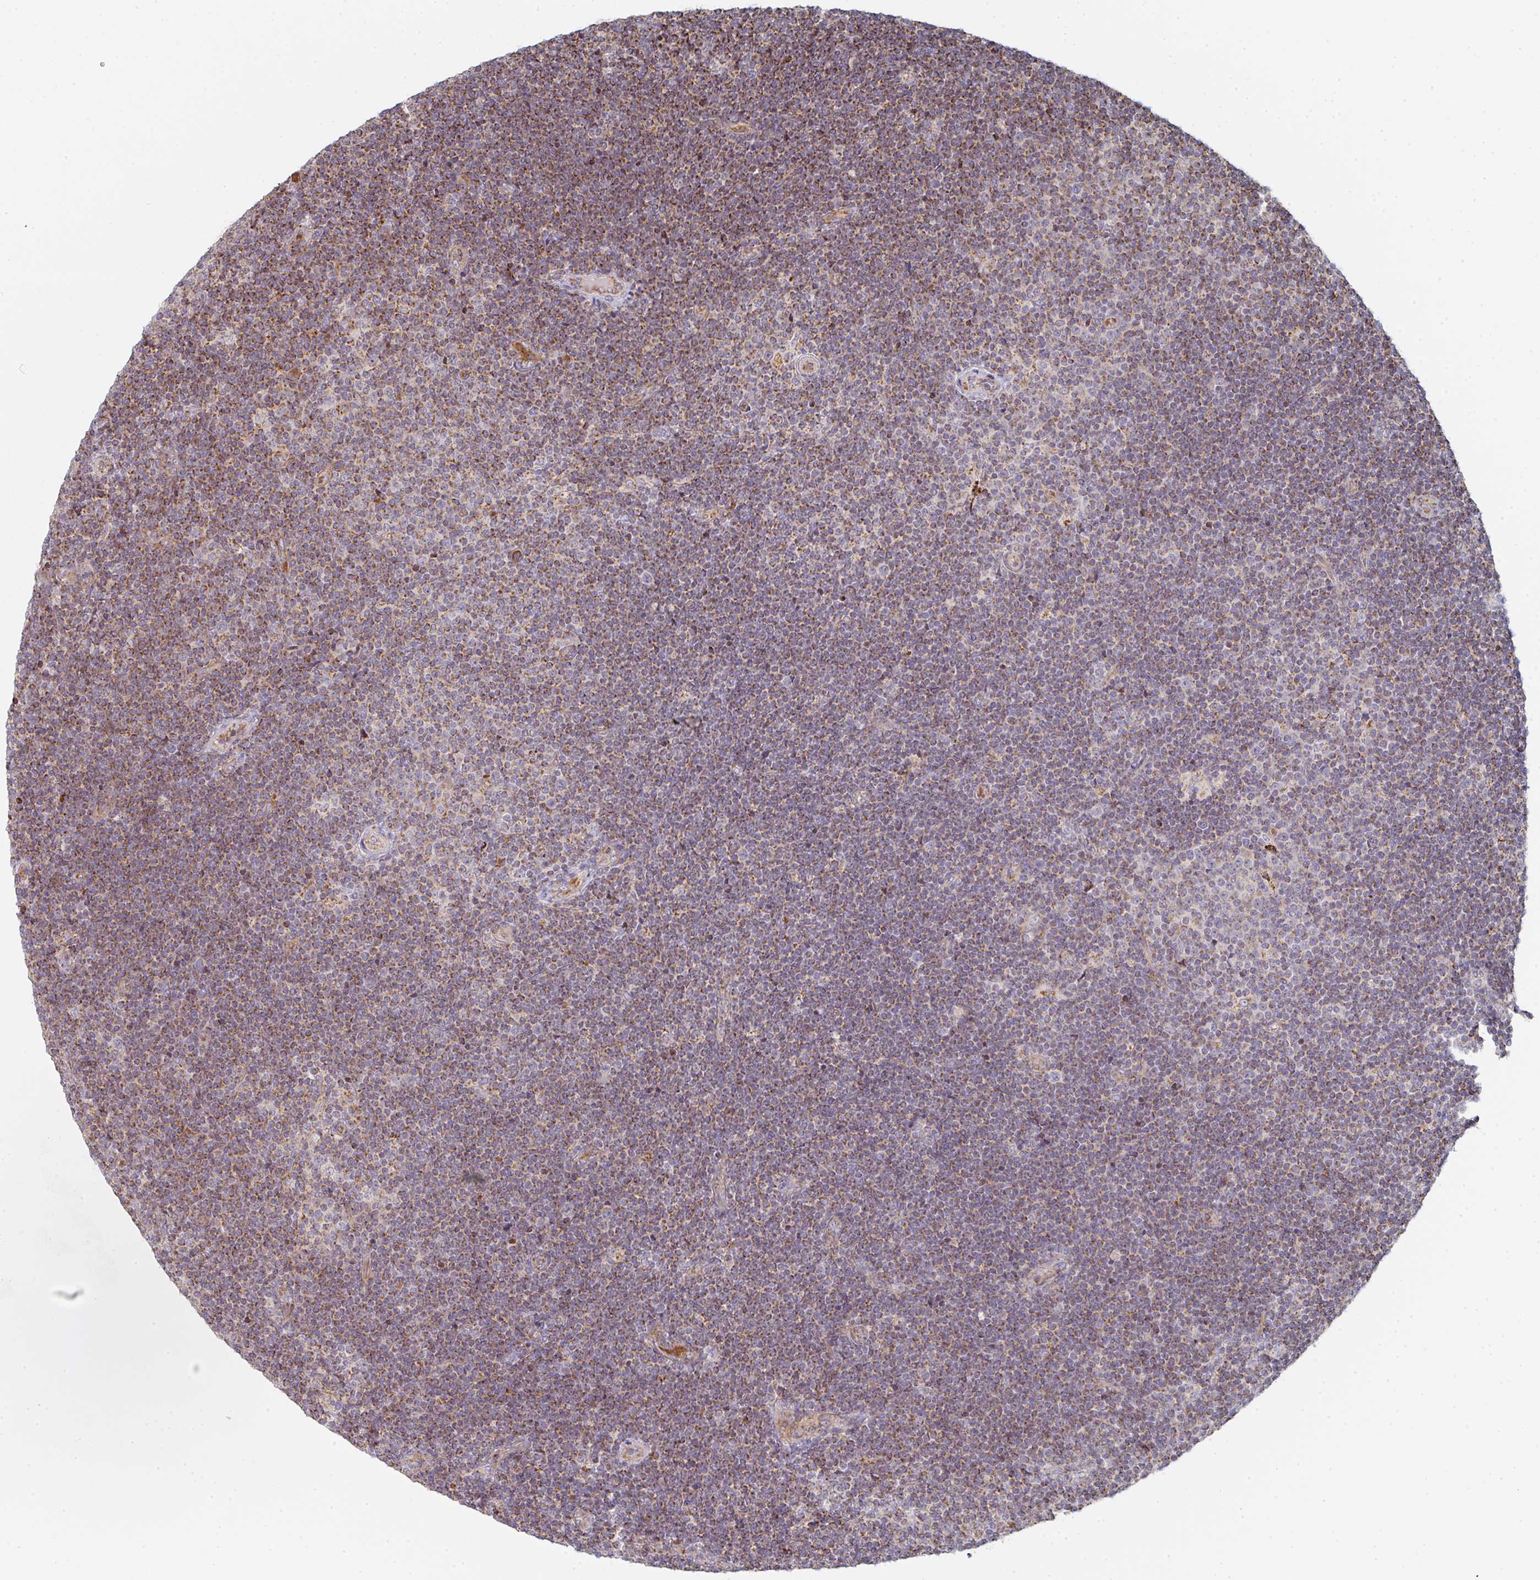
{"staining": {"intensity": "moderate", "quantity": "25%-75%", "location": "cytoplasmic/membranous"}, "tissue": "lymphoma", "cell_type": "Tumor cells", "image_type": "cancer", "snomed": [{"axis": "morphology", "description": "Malignant lymphoma, non-Hodgkin's type, Low grade"}, {"axis": "topography", "description": "Lymph node"}], "caption": "Malignant lymphoma, non-Hodgkin's type (low-grade) stained with DAB (3,3'-diaminobenzidine) immunohistochemistry (IHC) shows medium levels of moderate cytoplasmic/membranous expression in approximately 25%-75% of tumor cells.", "gene": "ZNF526", "patient": {"sex": "male", "age": 48}}